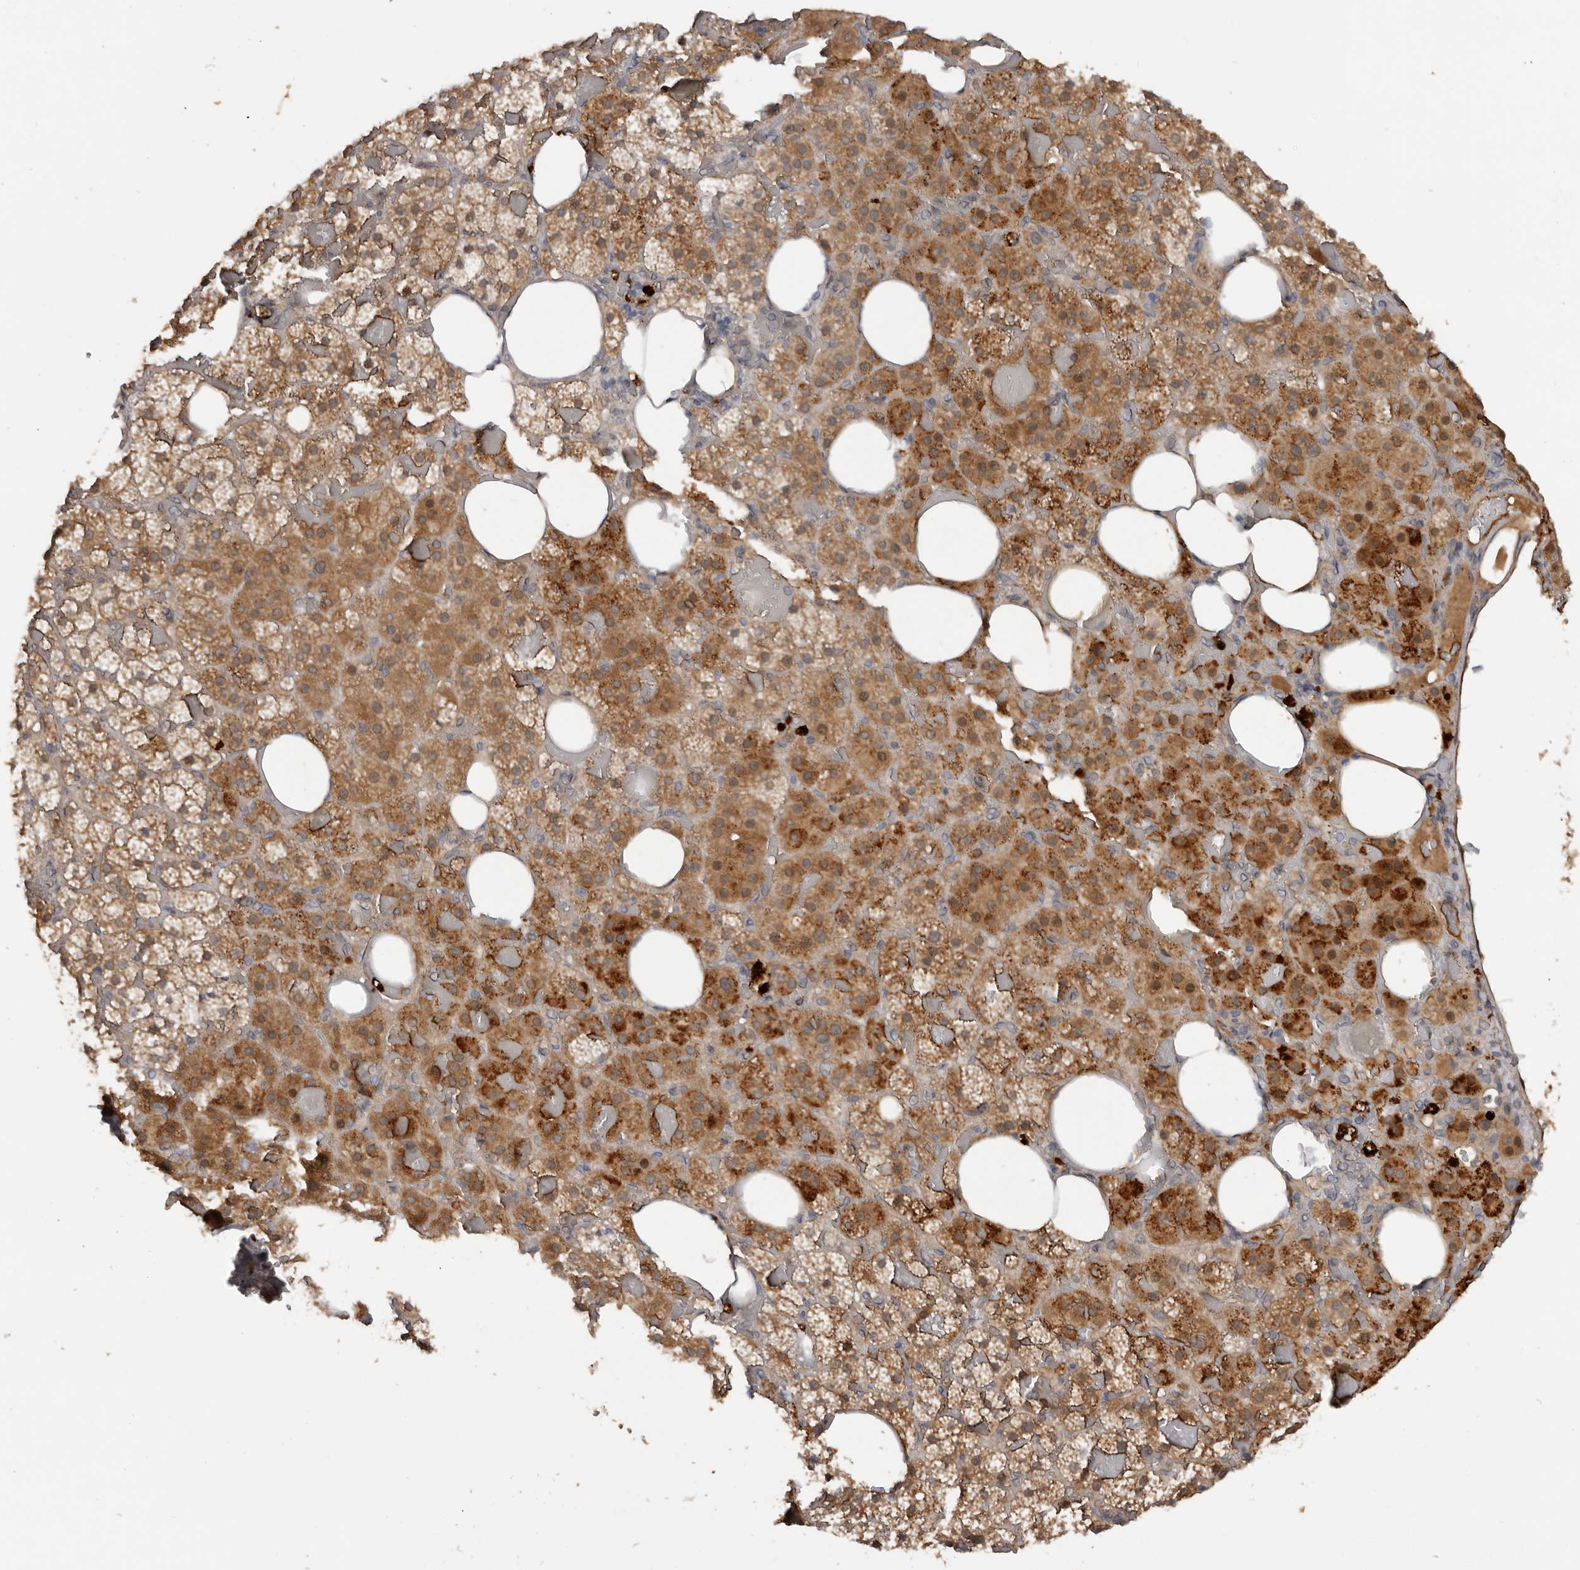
{"staining": {"intensity": "strong", "quantity": ">75%", "location": "cytoplasmic/membranous"}, "tissue": "adrenal gland", "cell_type": "Glandular cells", "image_type": "normal", "snomed": [{"axis": "morphology", "description": "Normal tissue, NOS"}, {"axis": "topography", "description": "Adrenal gland"}], "caption": "High-magnification brightfield microscopy of unremarkable adrenal gland stained with DAB (brown) and counterstained with hematoxylin (blue). glandular cells exhibit strong cytoplasmic/membranous staining is seen in approximately>75% of cells. (IHC, brightfield microscopy, high magnification).", "gene": "DNAJB4", "patient": {"sex": "female", "age": 59}}